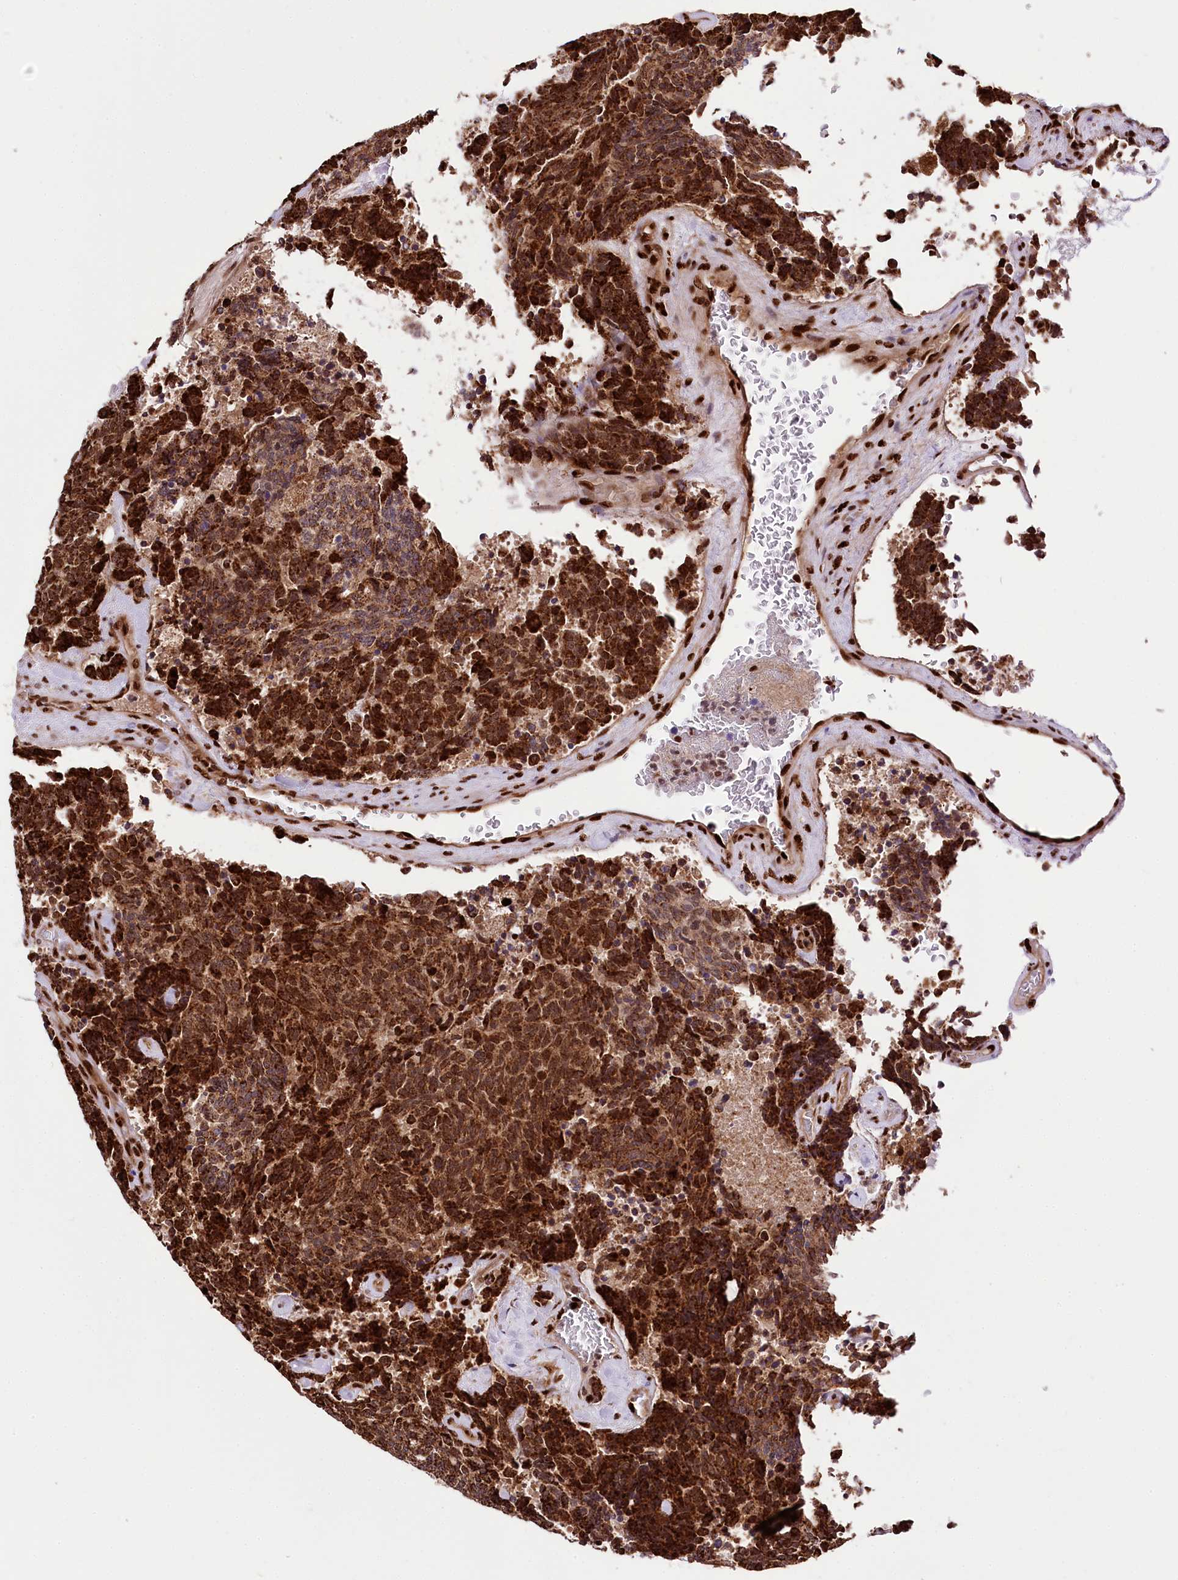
{"staining": {"intensity": "strong", "quantity": ">75%", "location": "cytoplasmic/membranous,nuclear"}, "tissue": "carcinoid", "cell_type": "Tumor cells", "image_type": "cancer", "snomed": [{"axis": "morphology", "description": "Carcinoid, malignant, NOS"}, {"axis": "topography", "description": "Pancreas"}], "caption": "This micrograph displays IHC staining of carcinoid, with high strong cytoplasmic/membranous and nuclear expression in approximately >75% of tumor cells.", "gene": "FIGN", "patient": {"sex": "female", "age": 54}}